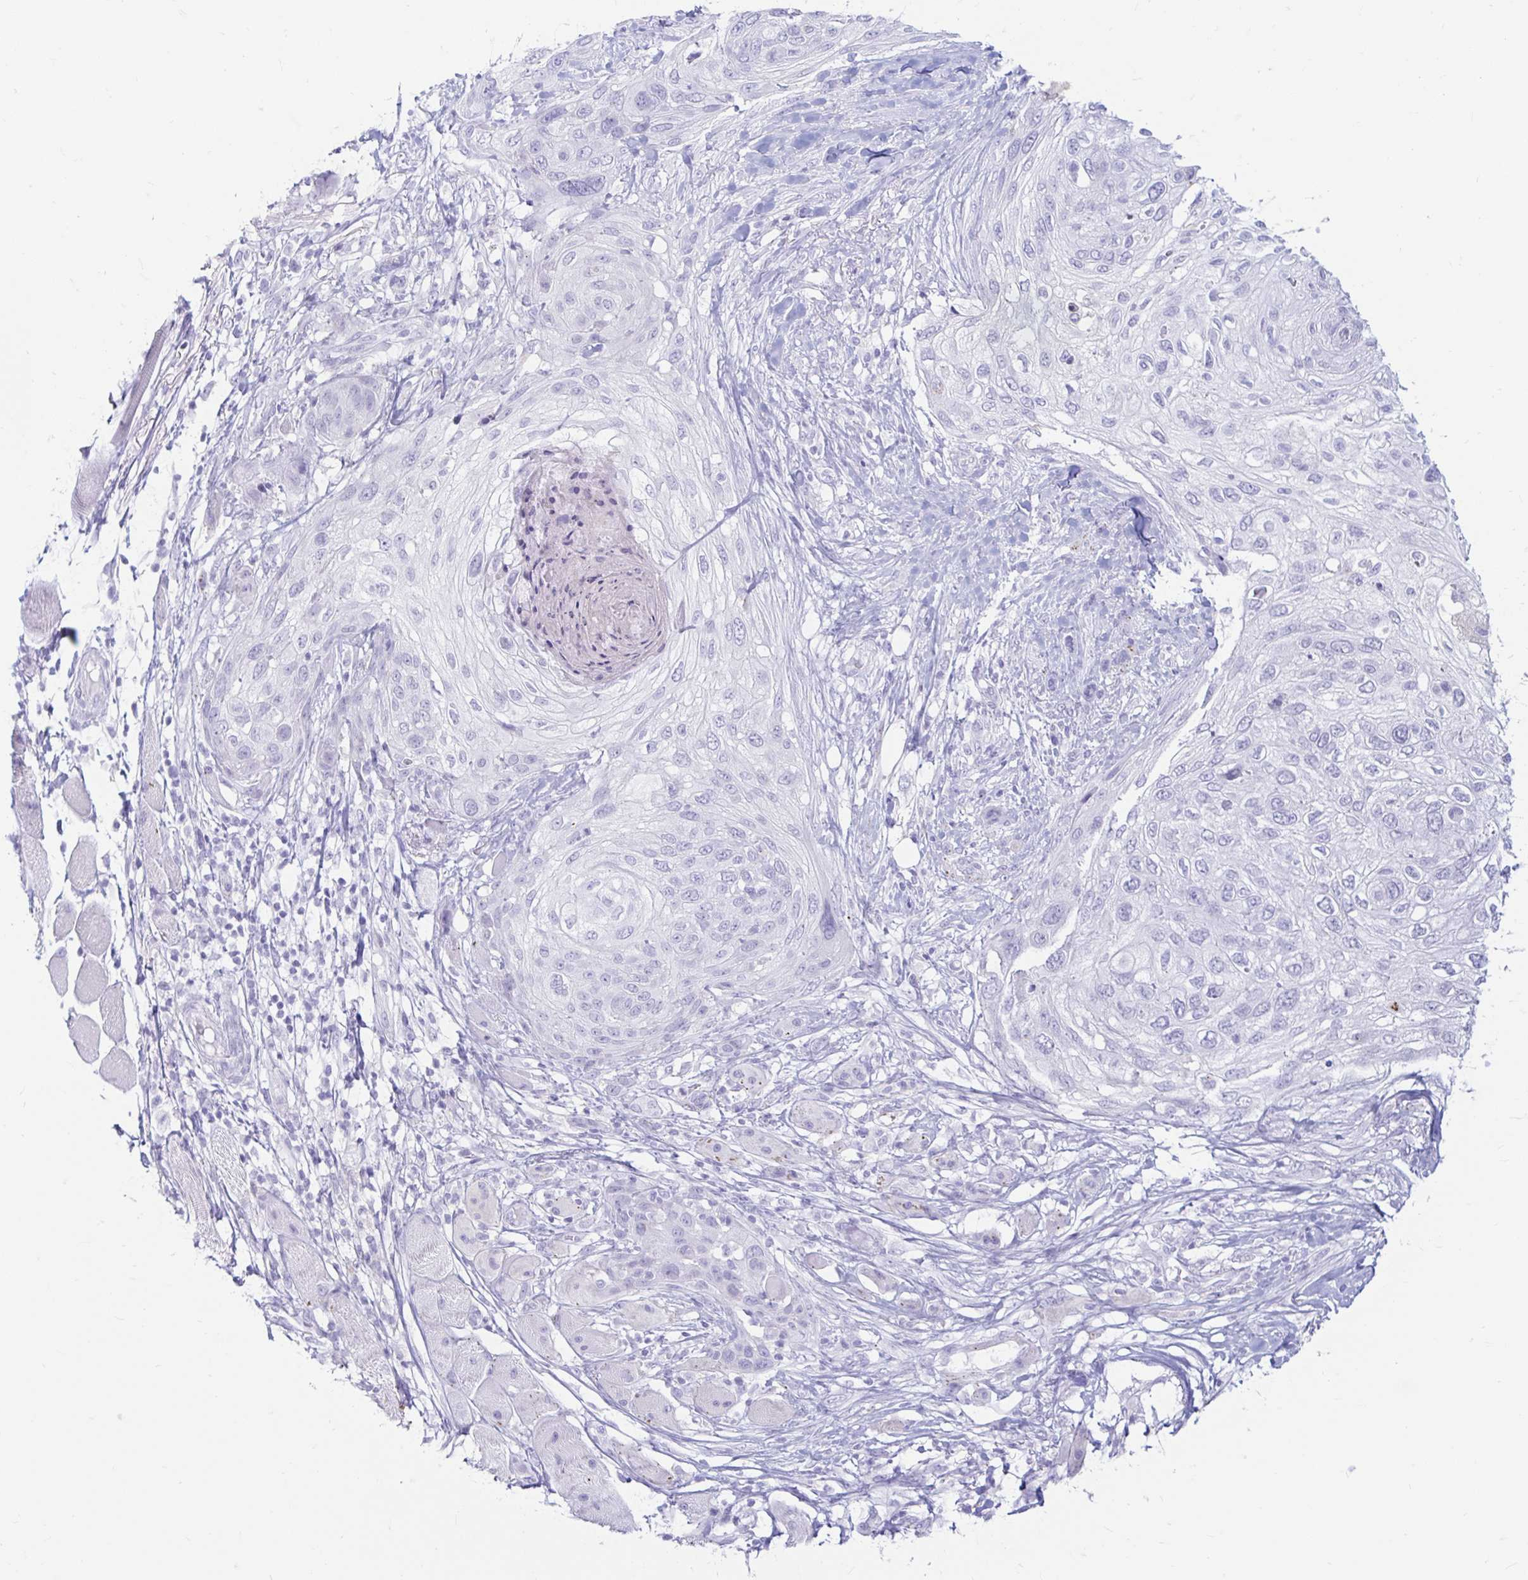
{"staining": {"intensity": "negative", "quantity": "none", "location": "none"}, "tissue": "skin cancer", "cell_type": "Tumor cells", "image_type": "cancer", "snomed": [{"axis": "morphology", "description": "Squamous cell carcinoma, NOS"}, {"axis": "topography", "description": "Skin"}], "caption": "High magnification brightfield microscopy of skin cancer (squamous cell carcinoma) stained with DAB (brown) and counterstained with hematoxylin (blue): tumor cells show no significant expression.", "gene": "ERICH6", "patient": {"sex": "female", "age": 87}}